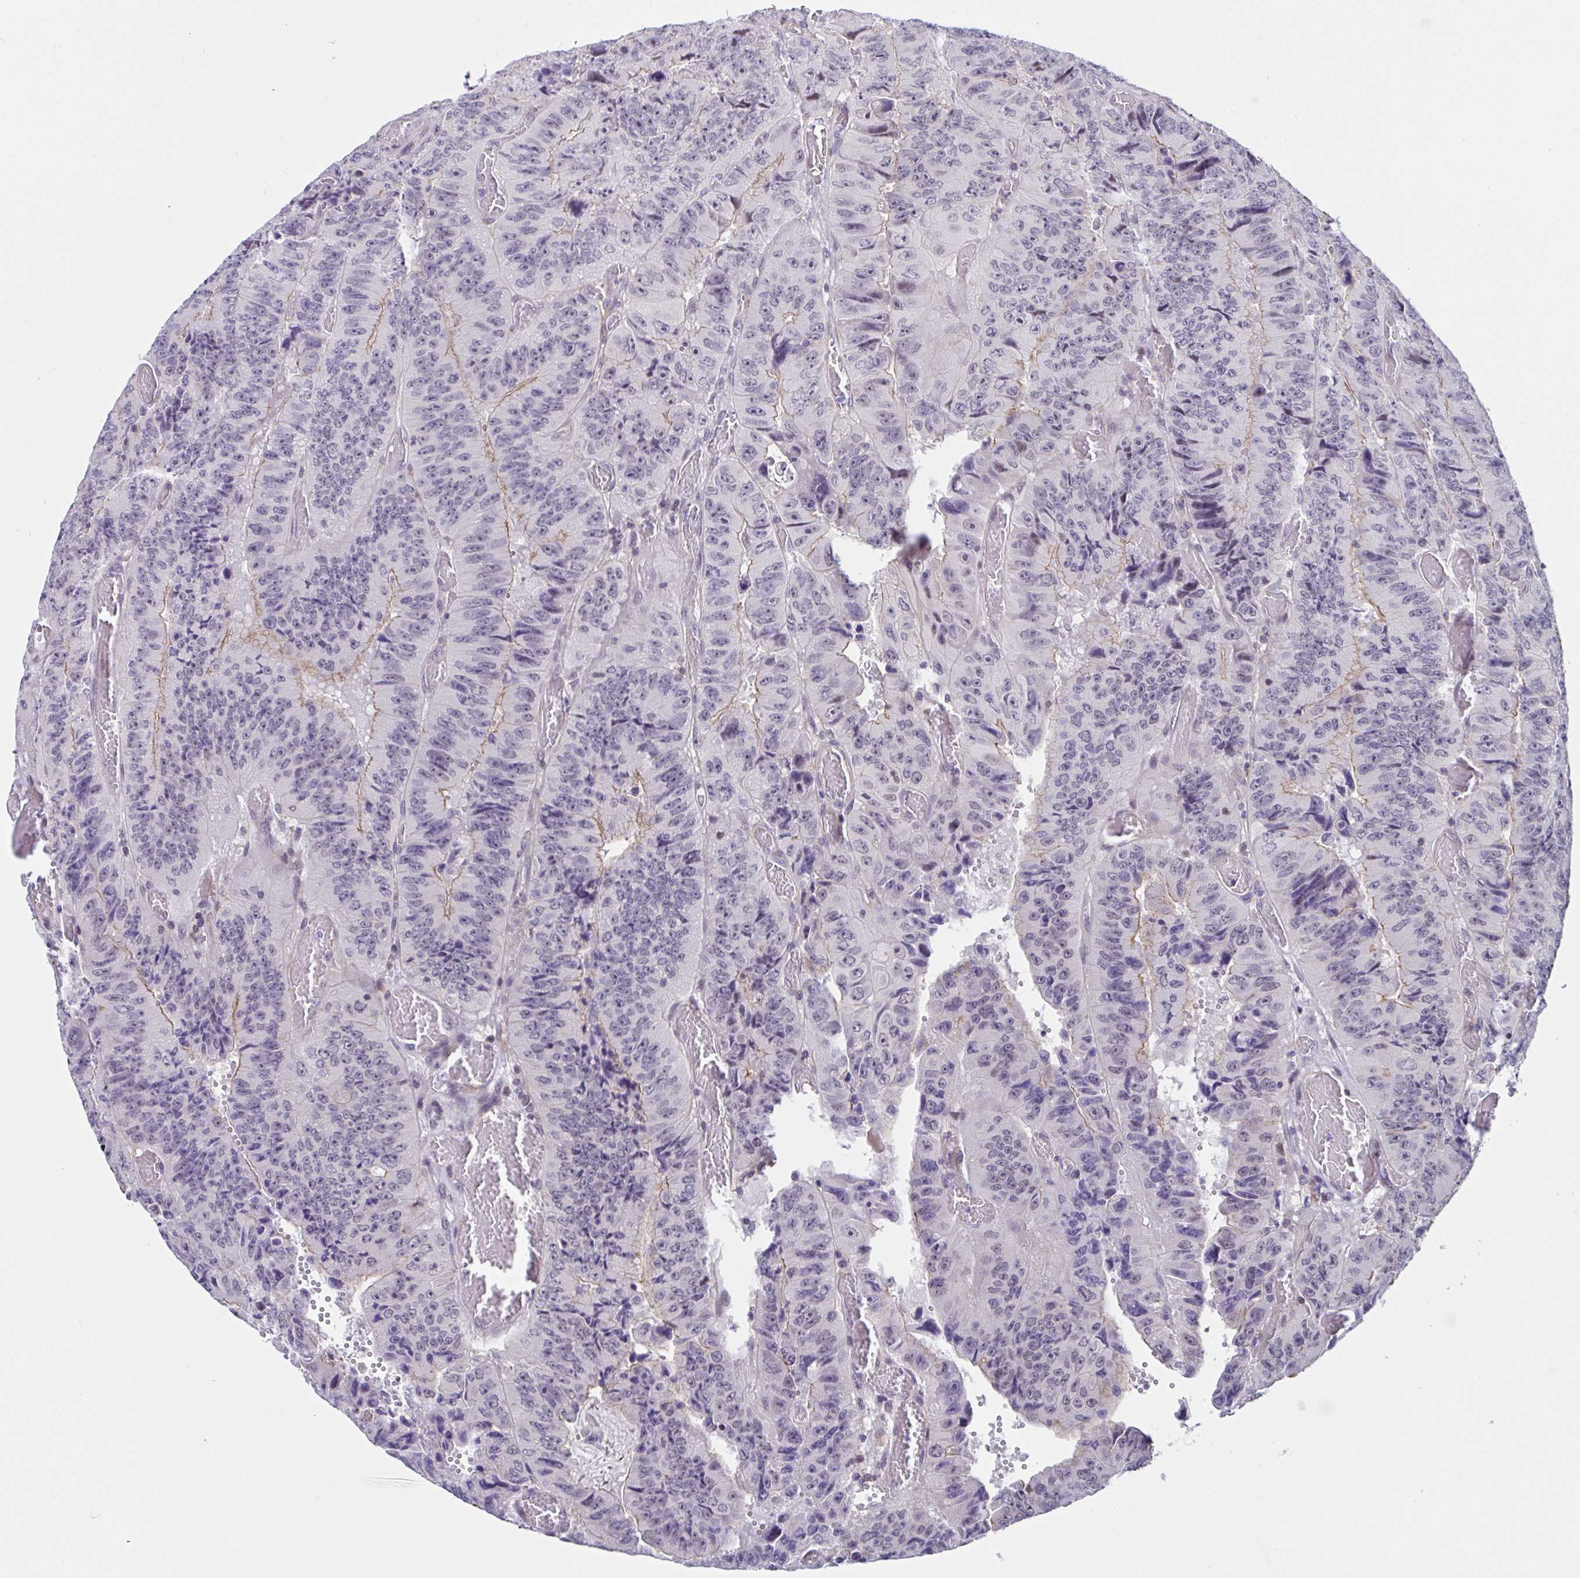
{"staining": {"intensity": "negative", "quantity": "none", "location": "none"}, "tissue": "colorectal cancer", "cell_type": "Tumor cells", "image_type": "cancer", "snomed": [{"axis": "morphology", "description": "Adenocarcinoma, NOS"}, {"axis": "topography", "description": "Colon"}], "caption": "Tumor cells are negative for protein expression in human colorectal cancer (adenocarcinoma).", "gene": "WDR72", "patient": {"sex": "female", "age": 84}}